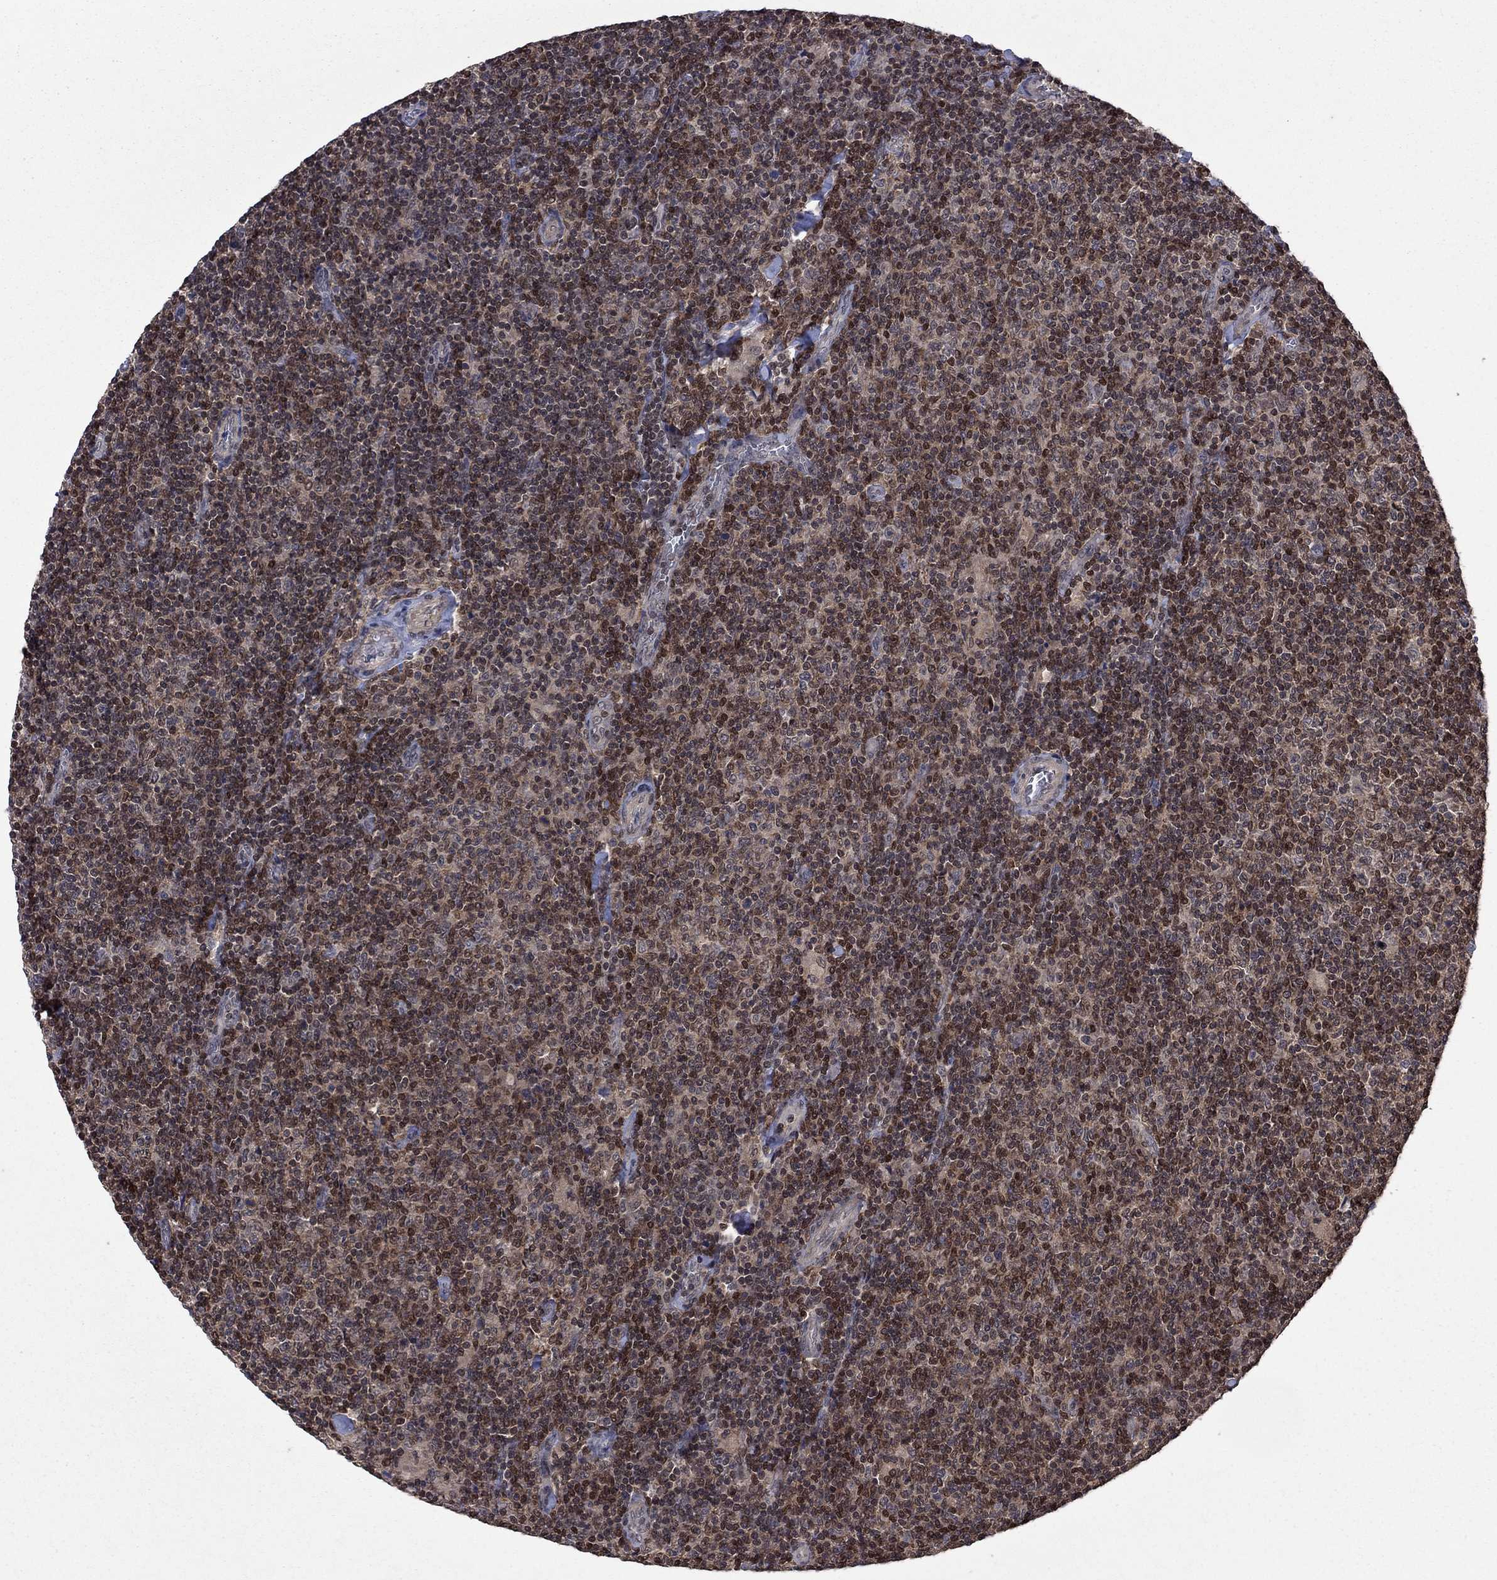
{"staining": {"intensity": "moderate", "quantity": ">75%", "location": "nuclear"}, "tissue": "lymphoma", "cell_type": "Tumor cells", "image_type": "cancer", "snomed": [{"axis": "morphology", "description": "Malignant lymphoma, non-Hodgkin's type, Low grade"}, {"axis": "topography", "description": "Lymph node"}], "caption": "This histopathology image demonstrates immunohistochemistry staining of low-grade malignant lymphoma, non-Hodgkin's type, with medium moderate nuclear positivity in approximately >75% of tumor cells.", "gene": "IAH1", "patient": {"sex": "male", "age": 52}}